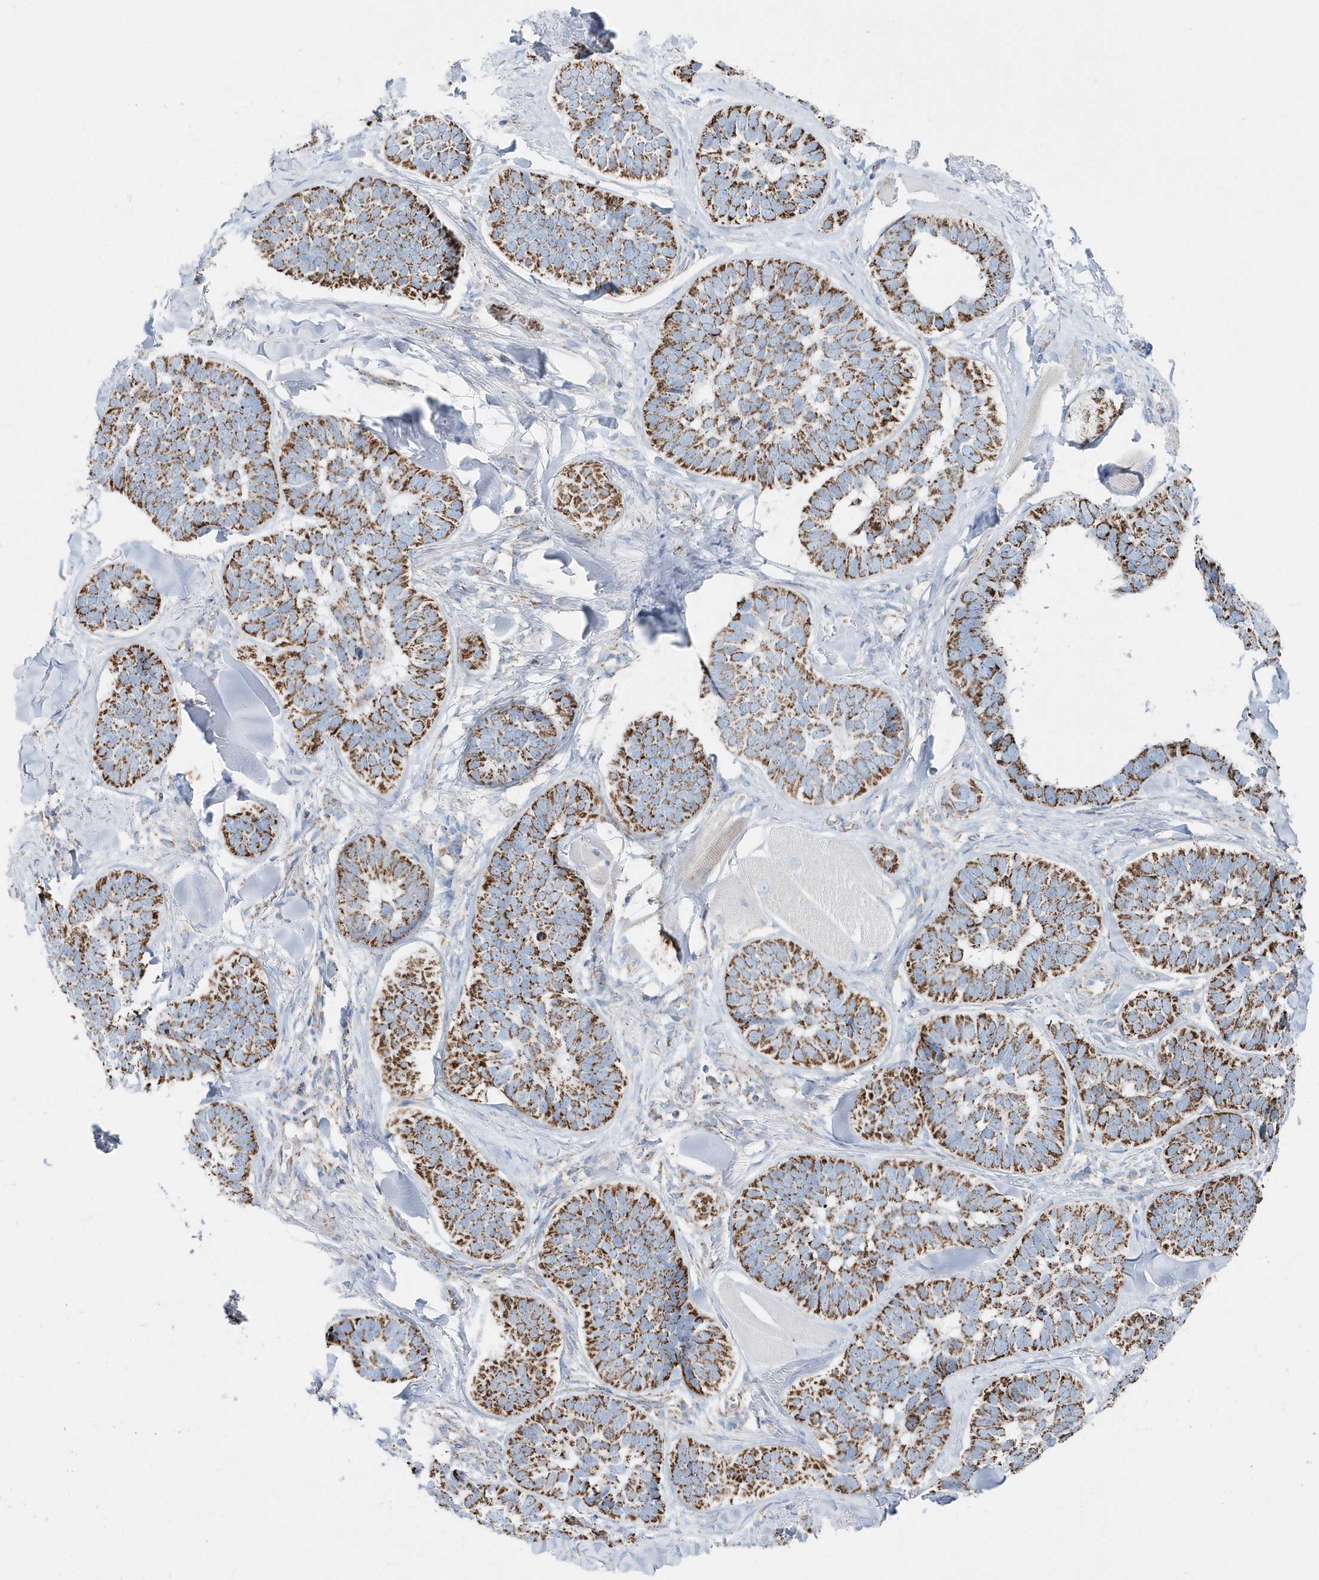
{"staining": {"intensity": "strong", "quantity": ">75%", "location": "cytoplasmic/membranous"}, "tissue": "skin cancer", "cell_type": "Tumor cells", "image_type": "cancer", "snomed": [{"axis": "morphology", "description": "Basal cell carcinoma"}, {"axis": "topography", "description": "Skin"}], "caption": "A histopathology image showing strong cytoplasmic/membranous staining in approximately >75% of tumor cells in skin basal cell carcinoma, as visualized by brown immunohistochemical staining.", "gene": "TMCO6", "patient": {"sex": "male", "age": 62}}